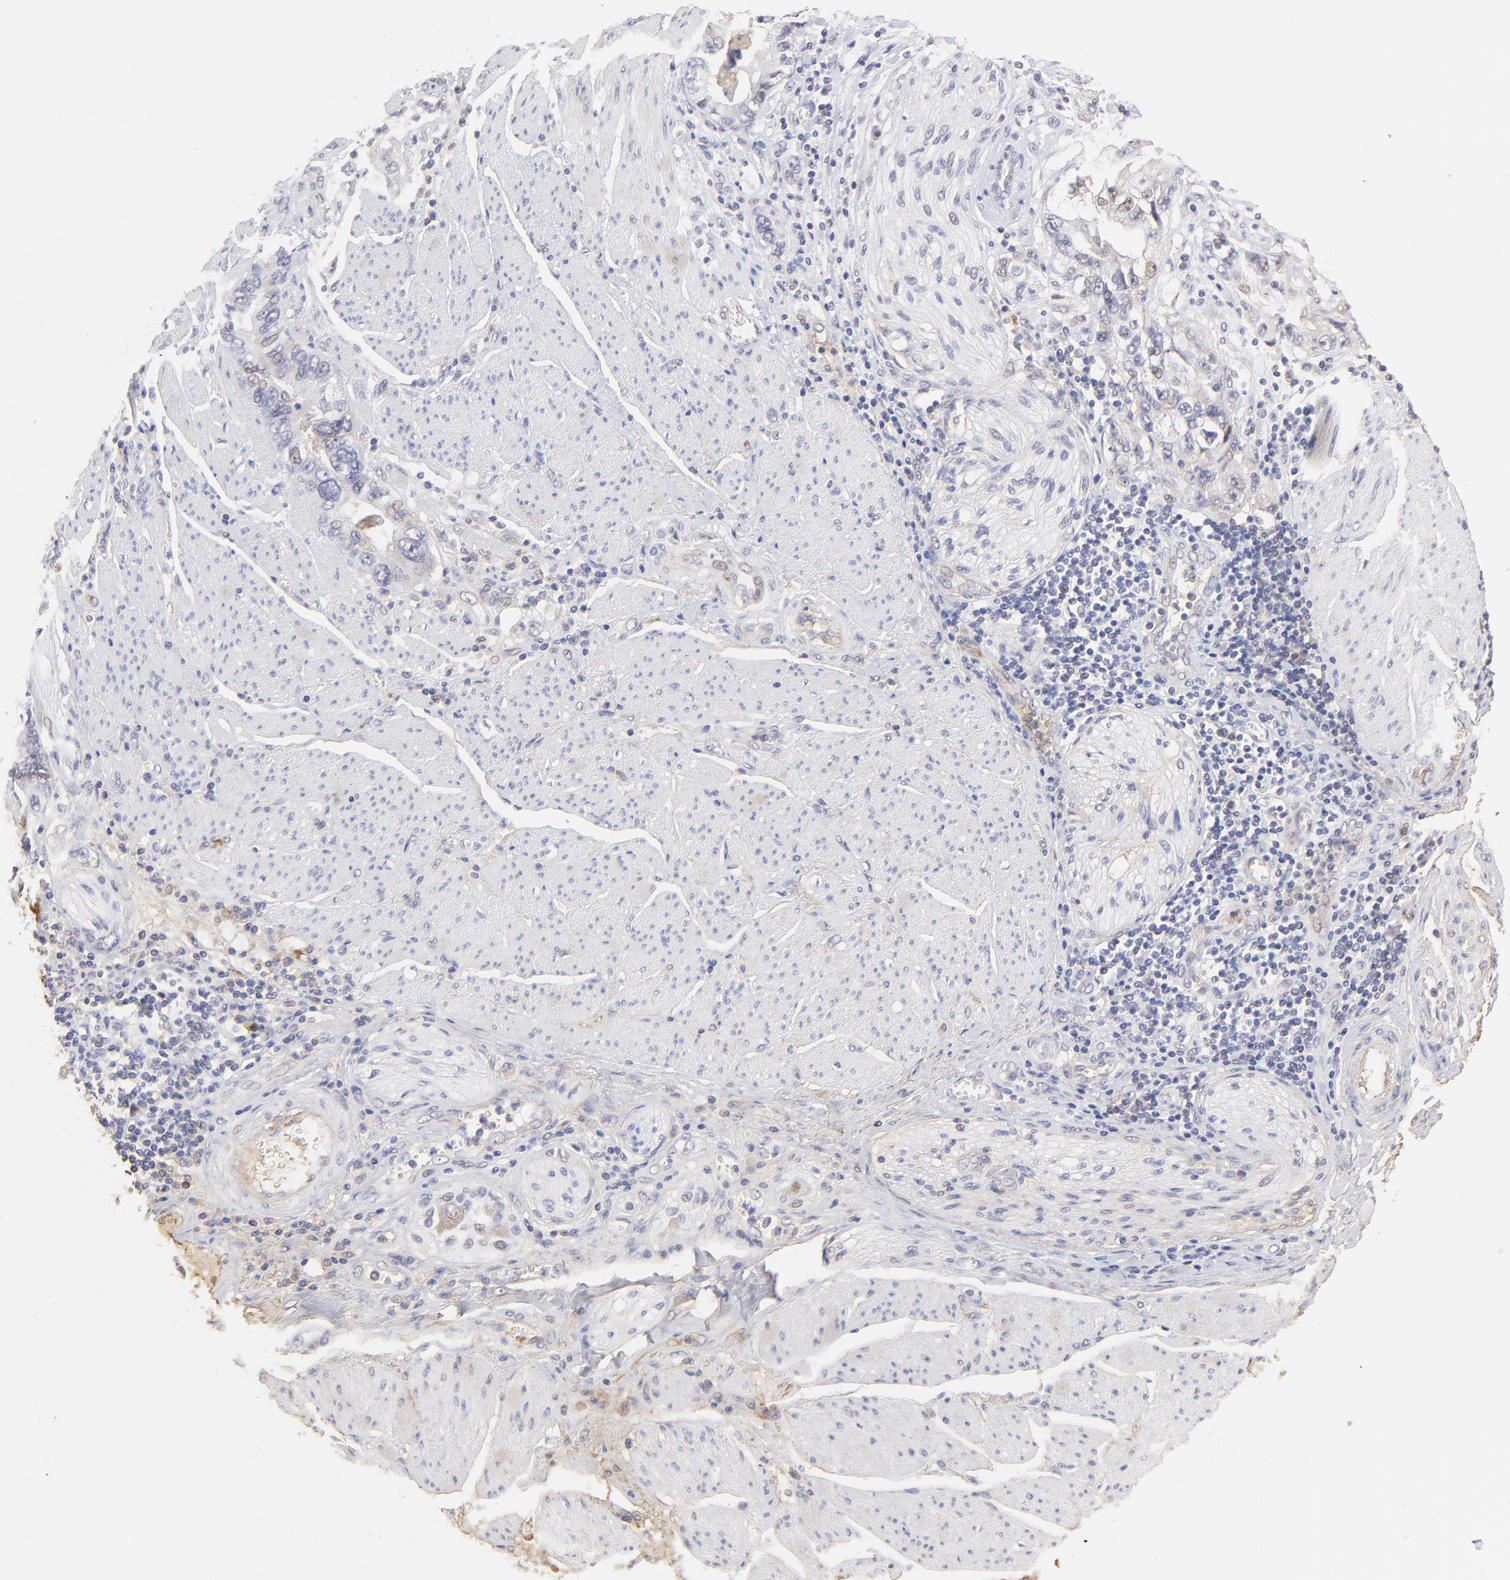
{"staining": {"intensity": "negative", "quantity": "none", "location": "none"}, "tissue": "stomach cancer", "cell_type": "Tumor cells", "image_type": "cancer", "snomed": [{"axis": "morphology", "description": "Adenocarcinoma, NOS"}, {"axis": "topography", "description": "Pancreas"}, {"axis": "topography", "description": "Stomach, upper"}], "caption": "Tumor cells show no significant protein expression in stomach cancer. (Brightfield microscopy of DAB (3,3'-diaminobenzidine) immunohistochemistry at high magnification).", "gene": "PSMD14", "patient": {"sex": "male", "age": 77}}